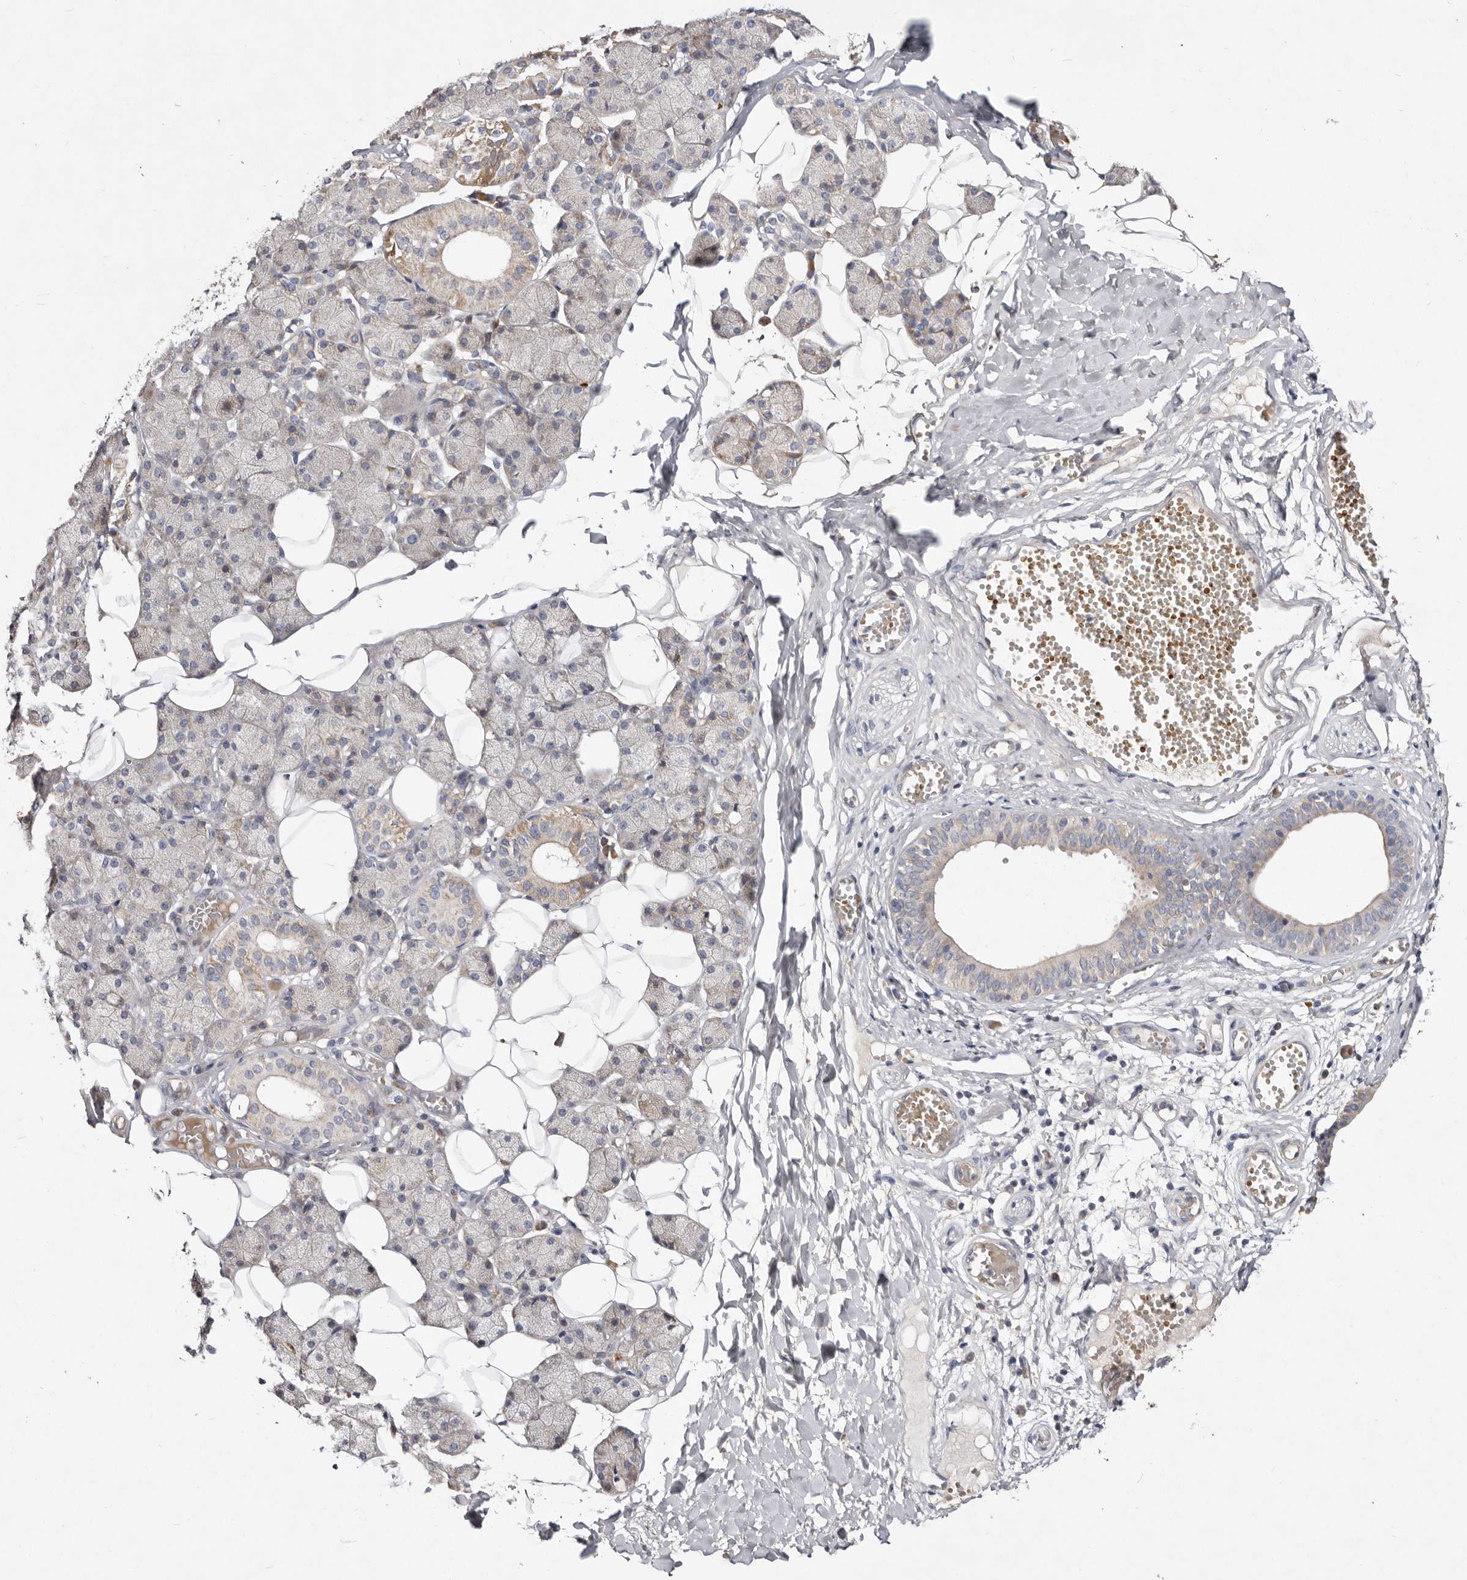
{"staining": {"intensity": "moderate", "quantity": "<25%", "location": "cytoplasmic/membranous"}, "tissue": "salivary gland", "cell_type": "Glandular cells", "image_type": "normal", "snomed": [{"axis": "morphology", "description": "Normal tissue, NOS"}, {"axis": "topography", "description": "Salivary gland"}], "caption": "An immunohistochemistry histopathology image of normal tissue is shown. Protein staining in brown highlights moderate cytoplasmic/membranous positivity in salivary gland within glandular cells. The protein of interest is stained brown, and the nuclei are stained in blue (DAB (3,3'-diaminobenzidine) IHC with brightfield microscopy, high magnification).", "gene": "SLC25A20", "patient": {"sex": "female", "age": 33}}